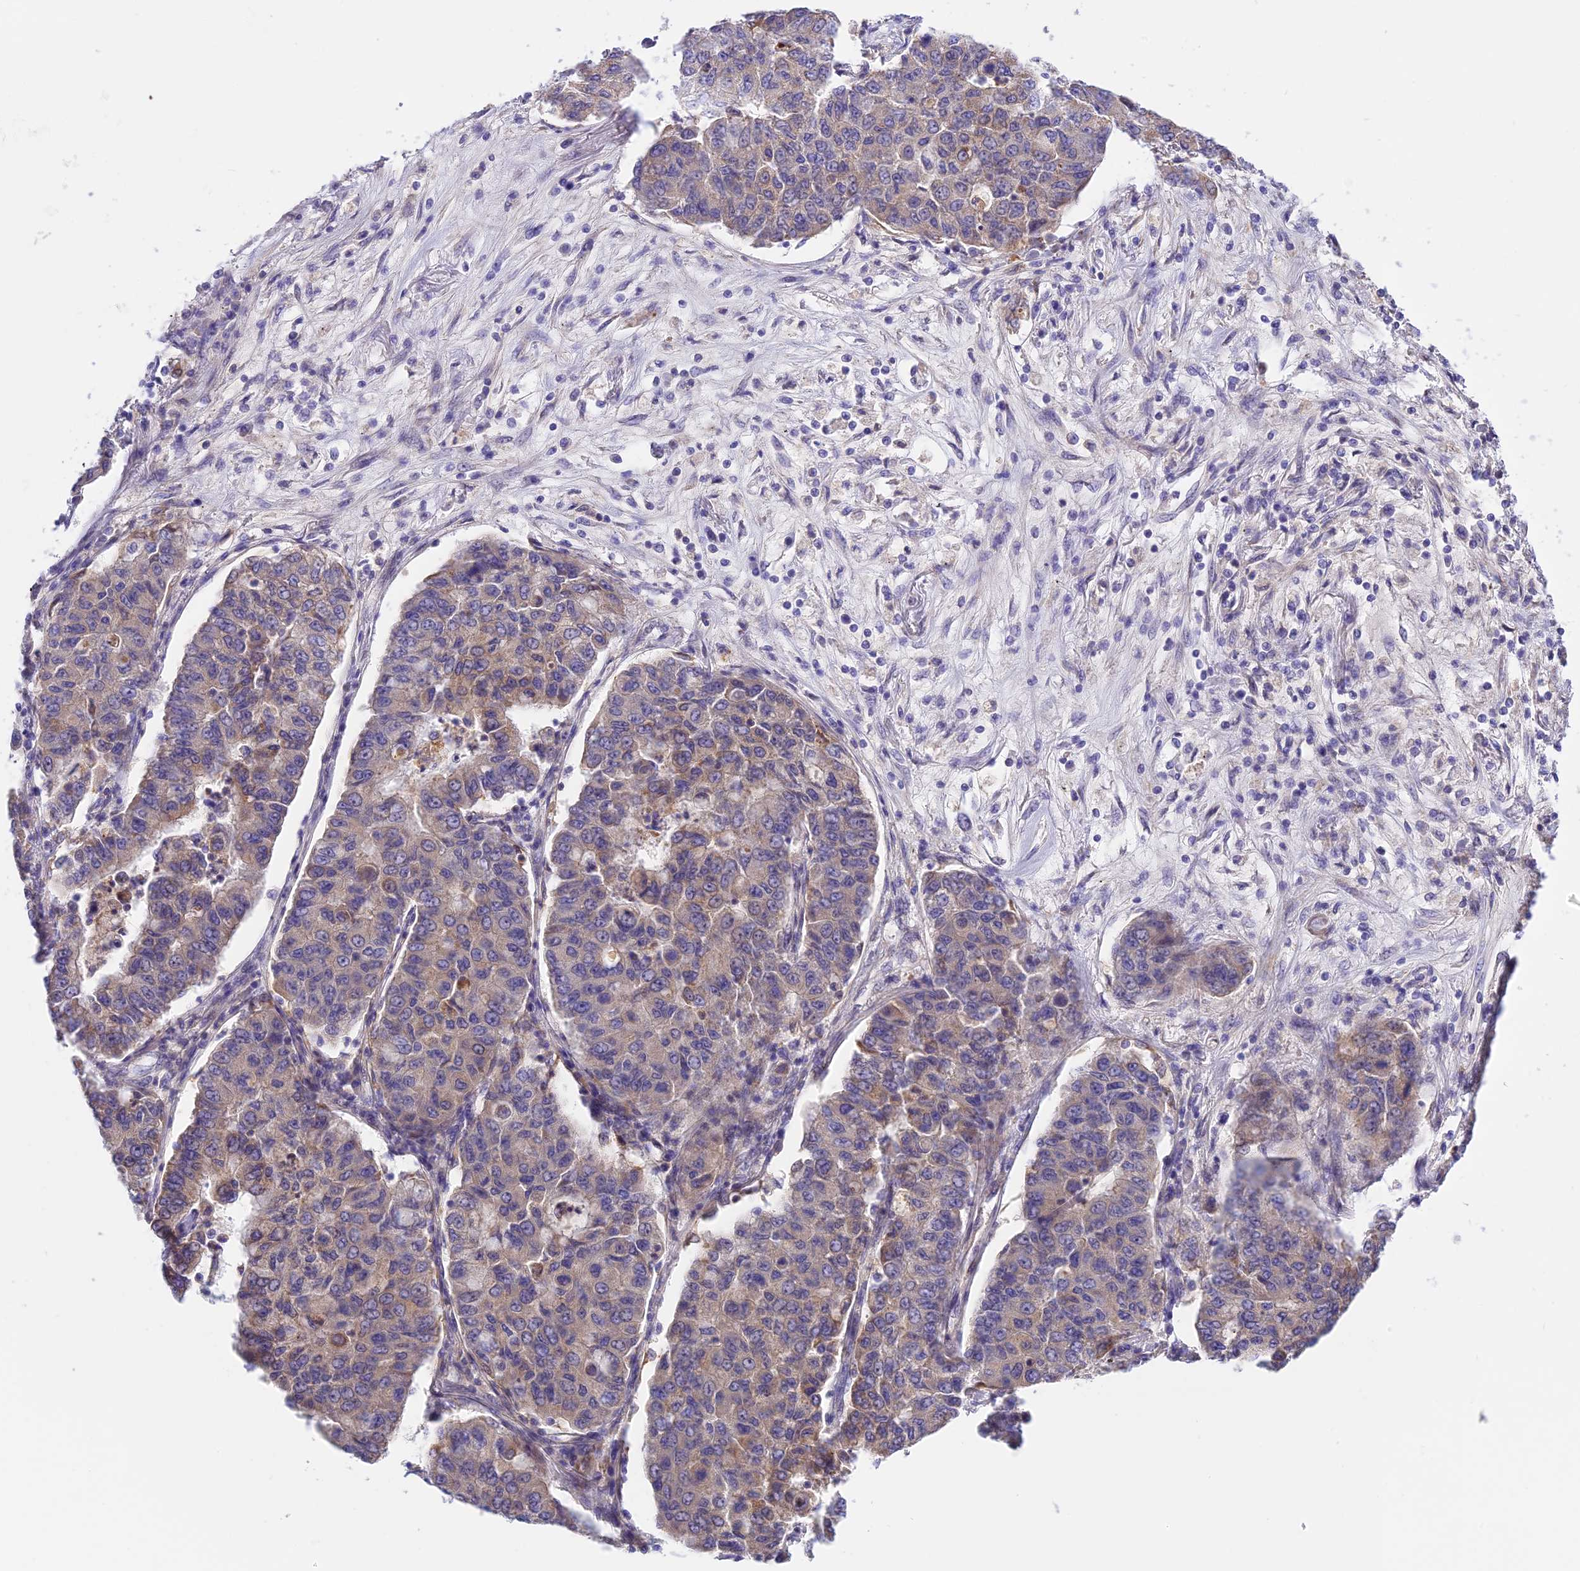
{"staining": {"intensity": "moderate", "quantity": "25%-75%", "location": "cytoplasmic/membranous"}, "tissue": "lung cancer", "cell_type": "Tumor cells", "image_type": "cancer", "snomed": [{"axis": "morphology", "description": "Squamous cell carcinoma, NOS"}, {"axis": "topography", "description": "Lung"}], "caption": "Human lung cancer stained with a protein marker exhibits moderate staining in tumor cells.", "gene": "TRIM43B", "patient": {"sex": "male", "age": 74}}